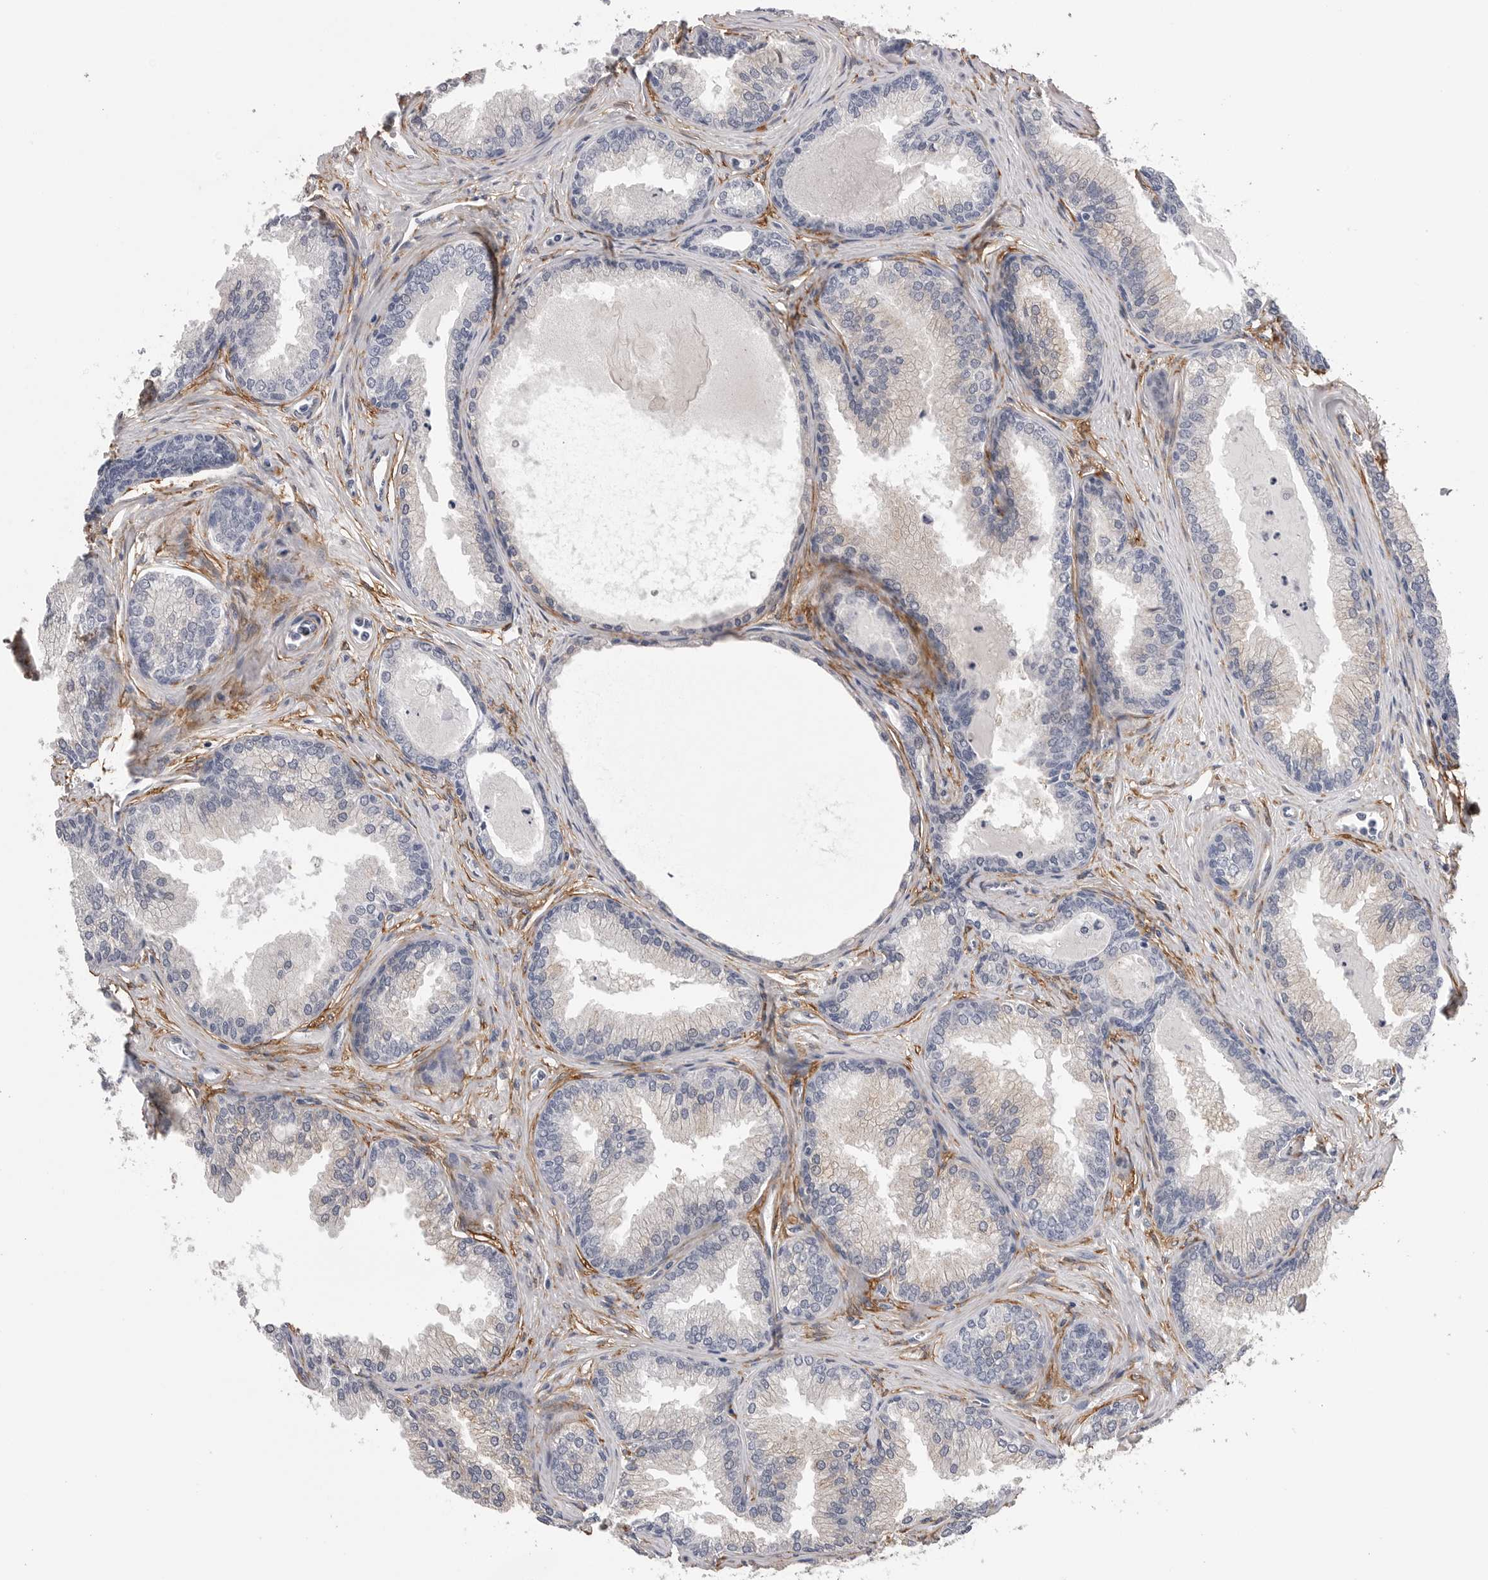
{"staining": {"intensity": "negative", "quantity": "none", "location": "none"}, "tissue": "prostate cancer", "cell_type": "Tumor cells", "image_type": "cancer", "snomed": [{"axis": "morphology", "description": "Adenocarcinoma, High grade"}, {"axis": "topography", "description": "Prostate"}], "caption": "Immunohistochemistry image of prostate high-grade adenocarcinoma stained for a protein (brown), which shows no positivity in tumor cells.", "gene": "AKAP12", "patient": {"sex": "male", "age": 70}}